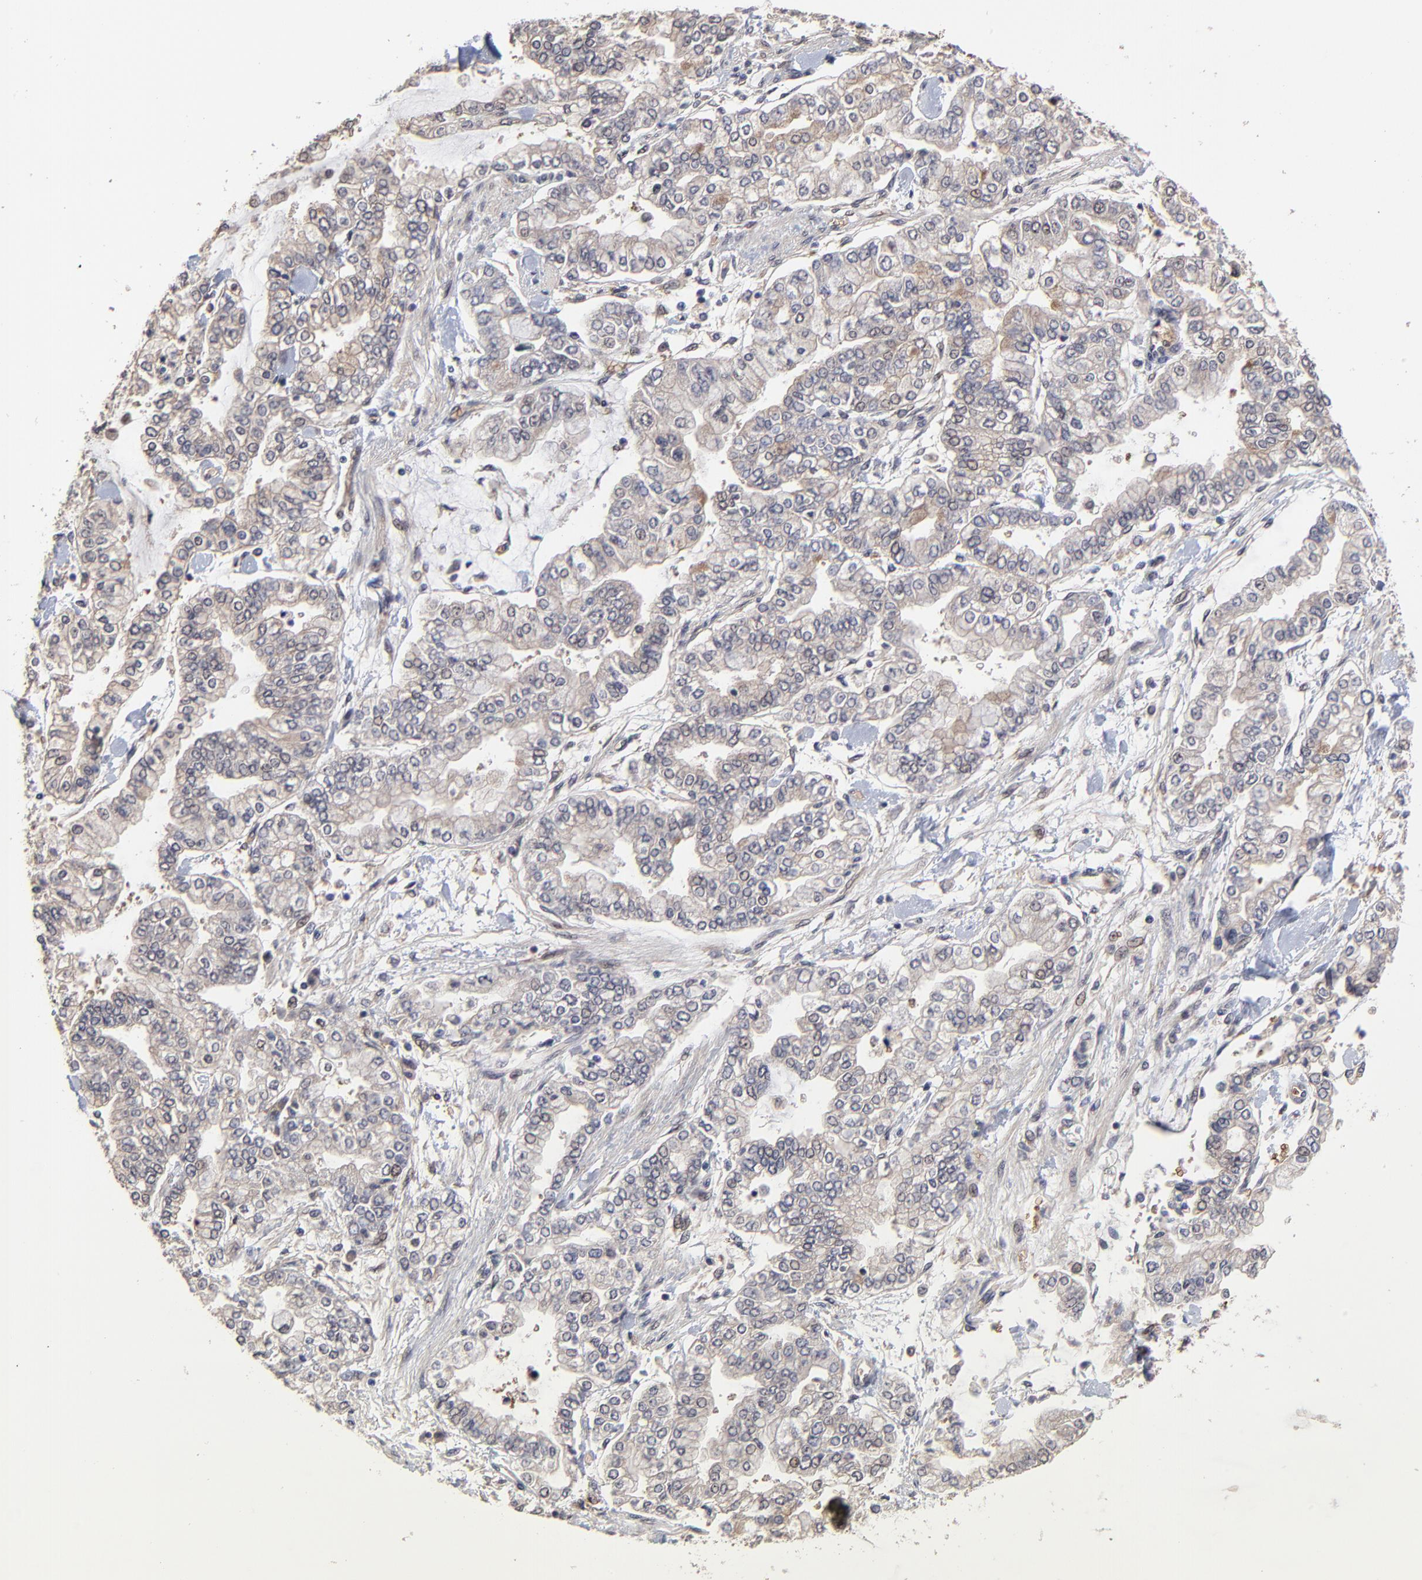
{"staining": {"intensity": "weak", "quantity": ">75%", "location": "cytoplasmic/membranous"}, "tissue": "stomach cancer", "cell_type": "Tumor cells", "image_type": "cancer", "snomed": [{"axis": "morphology", "description": "Normal tissue, NOS"}, {"axis": "morphology", "description": "Adenocarcinoma, NOS"}, {"axis": "topography", "description": "Stomach, upper"}, {"axis": "topography", "description": "Stomach"}], "caption": "Immunohistochemistry micrograph of neoplastic tissue: stomach adenocarcinoma stained using immunohistochemistry (IHC) shows low levels of weak protein expression localized specifically in the cytoplasmic/membranous of tumor cells, appearing as a cytoplasmic/membranous brown color.", "gene": "FRMD8", "patient": {"sex": "male", "age": 76}}